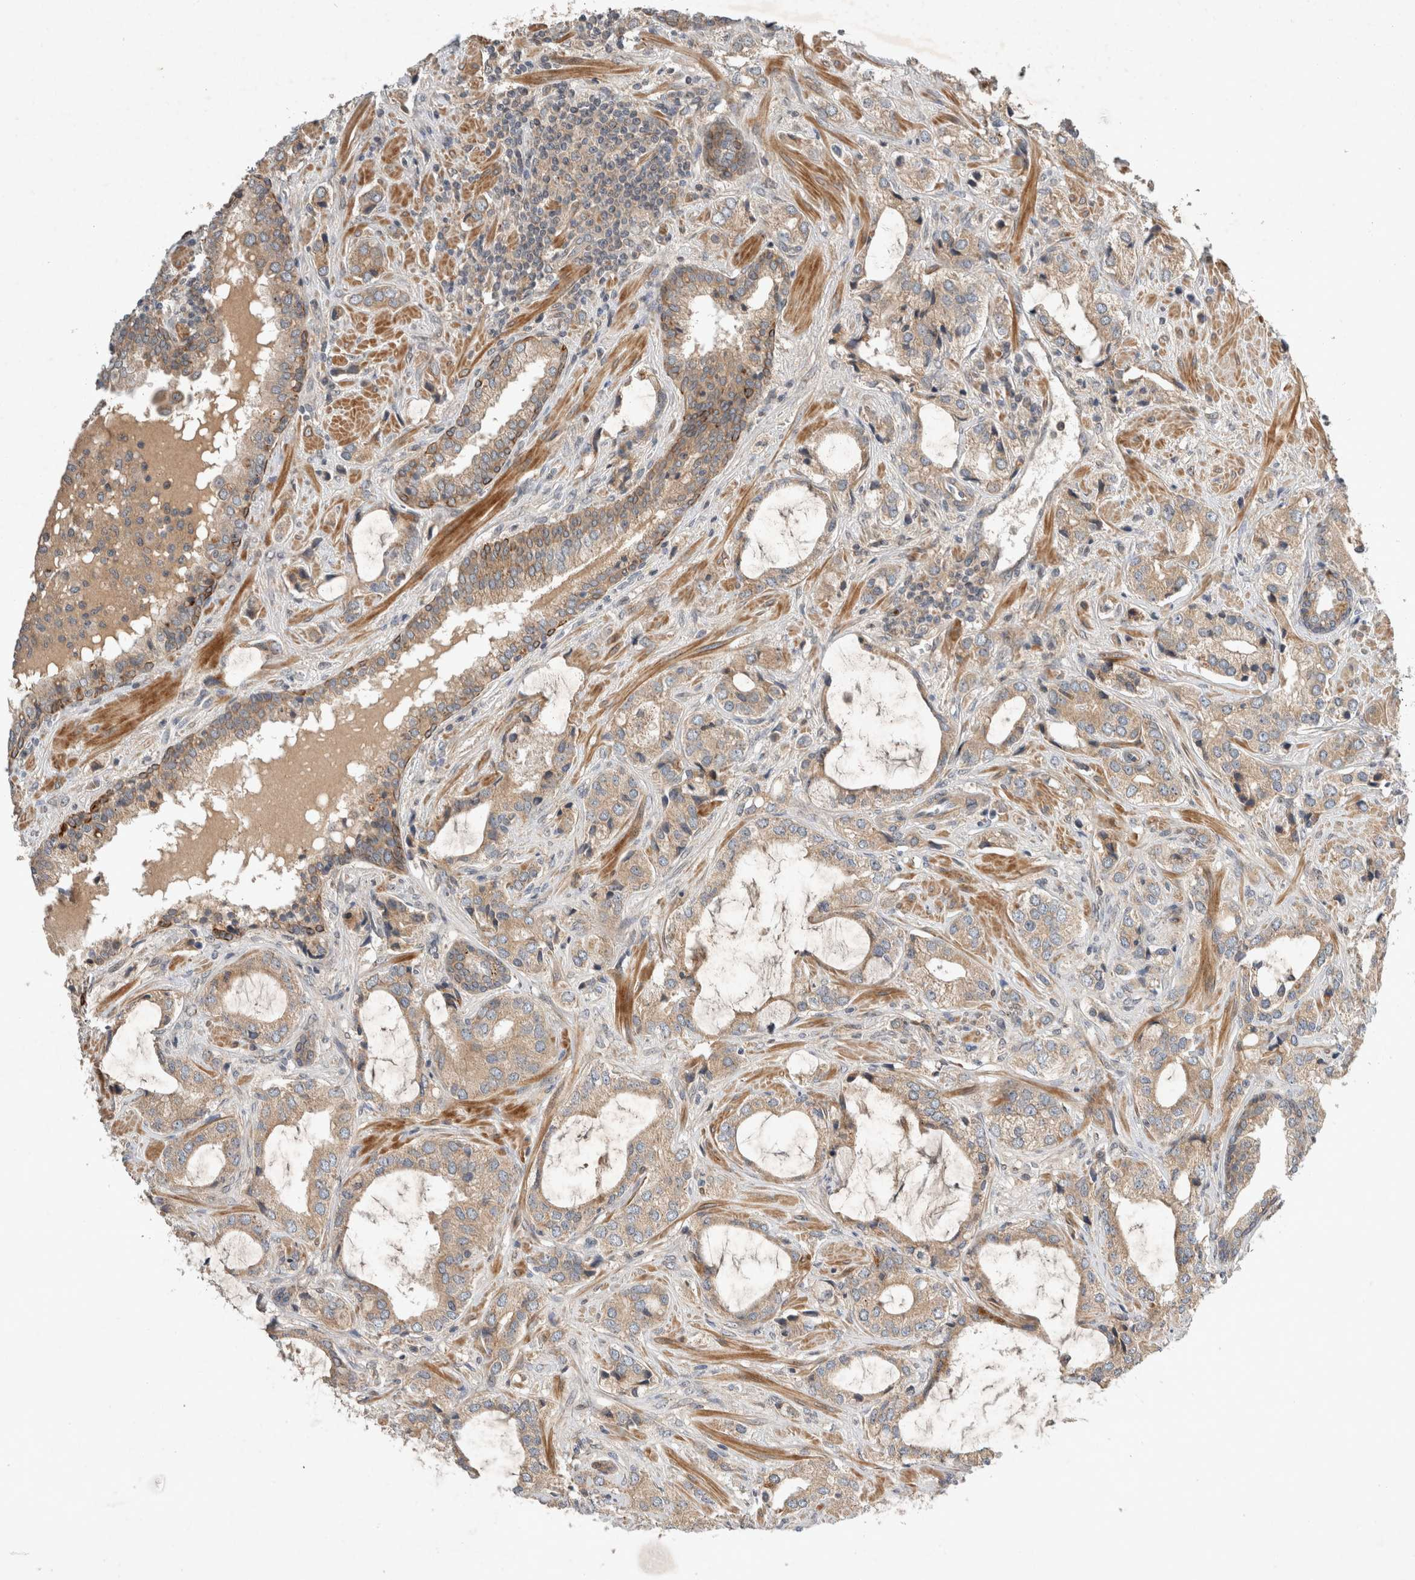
{"staining": {"intensity": "weak", "quantity": ">75%", "location": "cytoplasmic/membranous"}, "tissue": "prostate cancer", "cell_type": "Tumor cells", "image_type": "cancer", "snomed": [{"axis": "morphology", "description": "Adenocarcinoma, High grade"}, {"axis": "topography", "description": "Prostate"}], "caption": "Immunohistochemistry (IHC) (DAB) staining of human prostate high-grade adenocarcinoma displays weak cytoplasmic/membranous protein expression in approximately >75% of tumor cells. (IHC, brightfield microscopy, high magnification).", "gene": "ARMC9", "patient": {"sex": "male", "age": 66}}